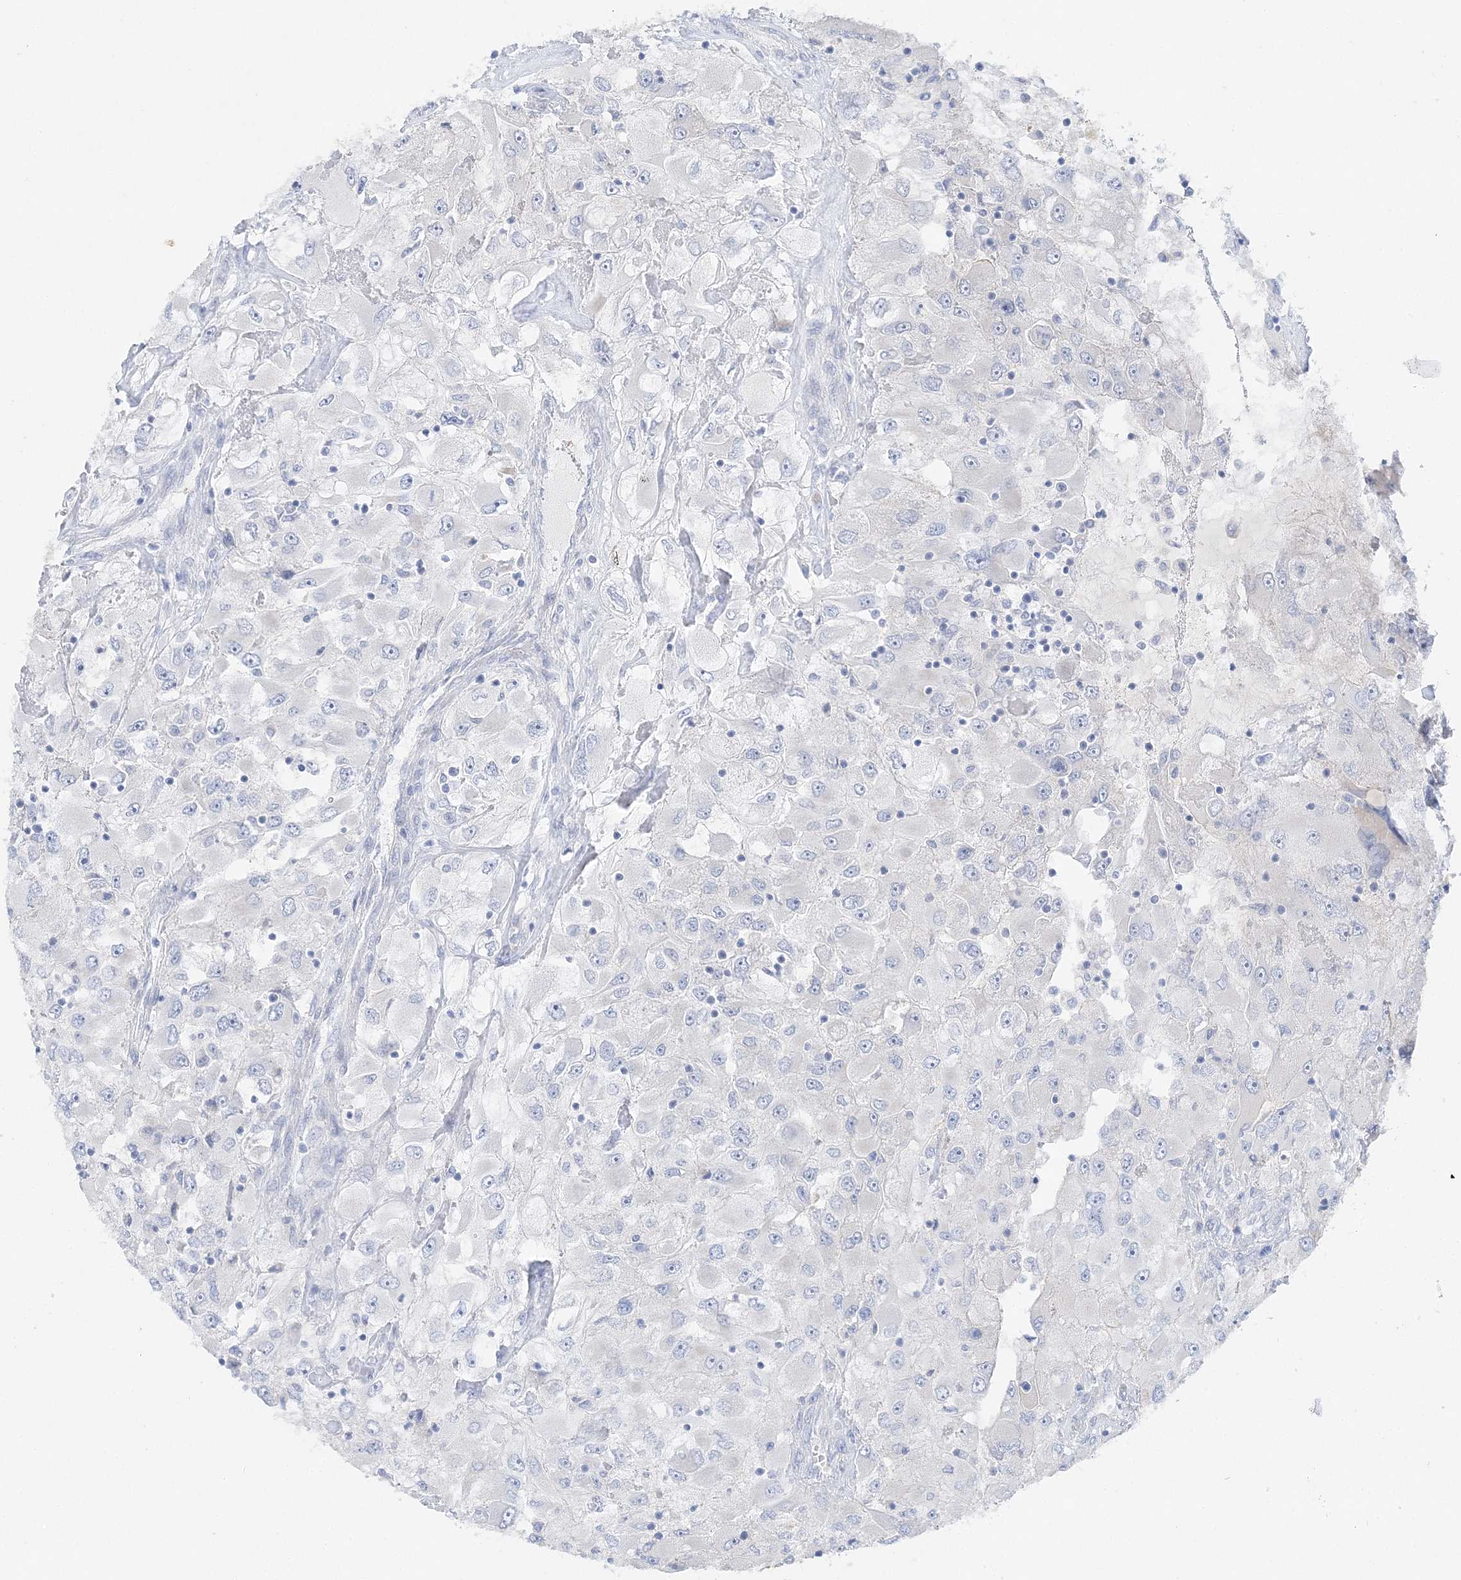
{"staining": {"intensity": "negative", "quantity": "none", "location": "none"}, "tissue": "renal cancer", "cell_type": "Tumor cells", "image_type": "cancer", "snomed": [{"axis": "morphology", "description": "Adenocarcinoma, NOS"}, {"axis": "topography", "description": "Kidney"}], "caption": "Tumor cells are negative for protein expression in human renal adenocarcinoma.", "gene": "SLC5A6", "patient": {"sex": "female", "age": 52}}